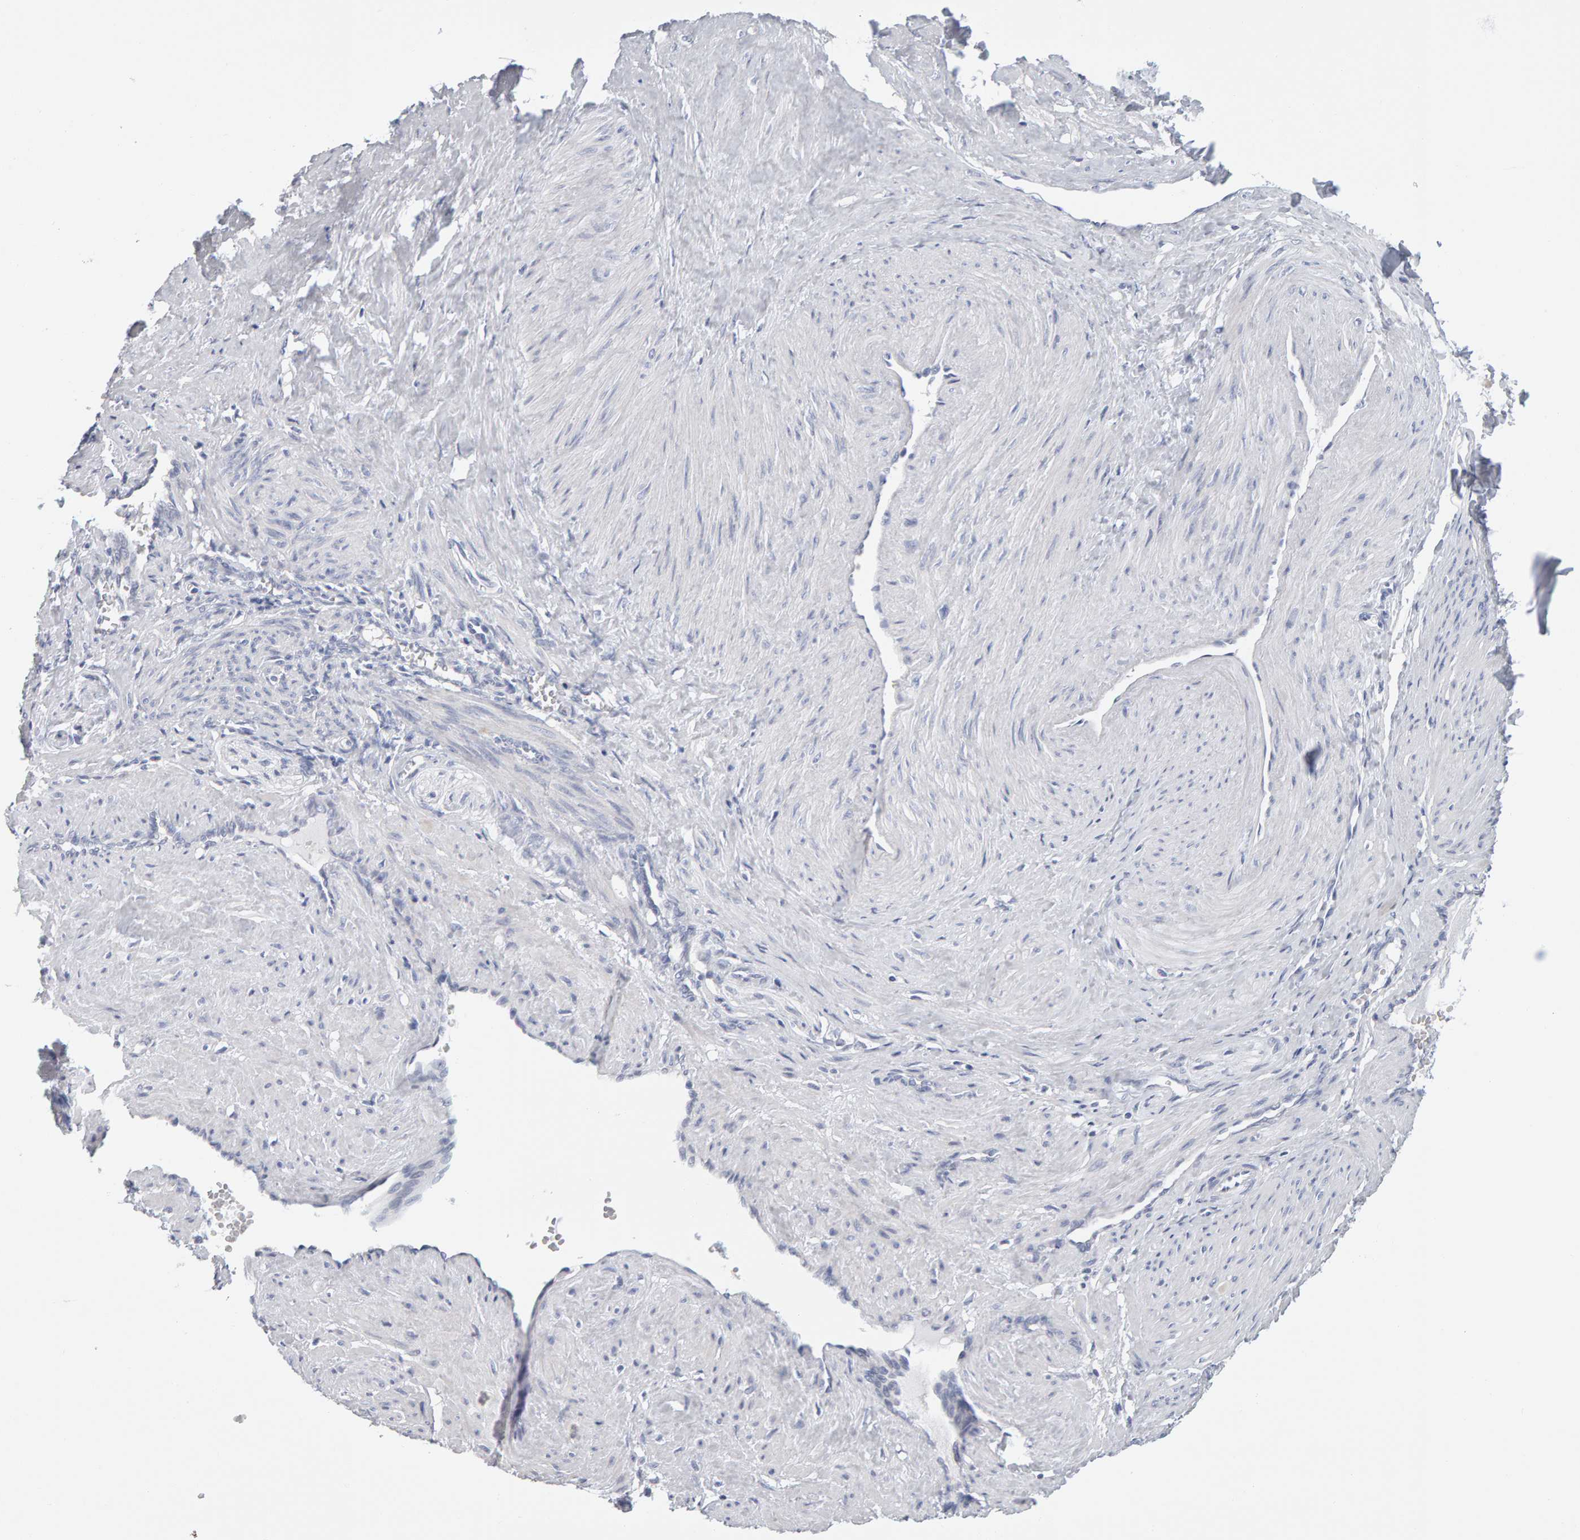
{"staining": {"intensity": "negative", "quantity": "none", "location": "none"}, "tissue": "smooth muscle", "cell_type": "Smooth muscle cells", "image_type": "normal", "snomed": [{"axis": "morphology", "description": "Normal tissue, NOS"}, {"axis": "topography", "description": "Endometrium"}], "caption": "Human smooth muscle stained for a protein using immunohistochemistry (IHC) shows no positivity in smooth muscle cells.", "gene": "CTH", "patient": {"sex": "female", "age": 33}}